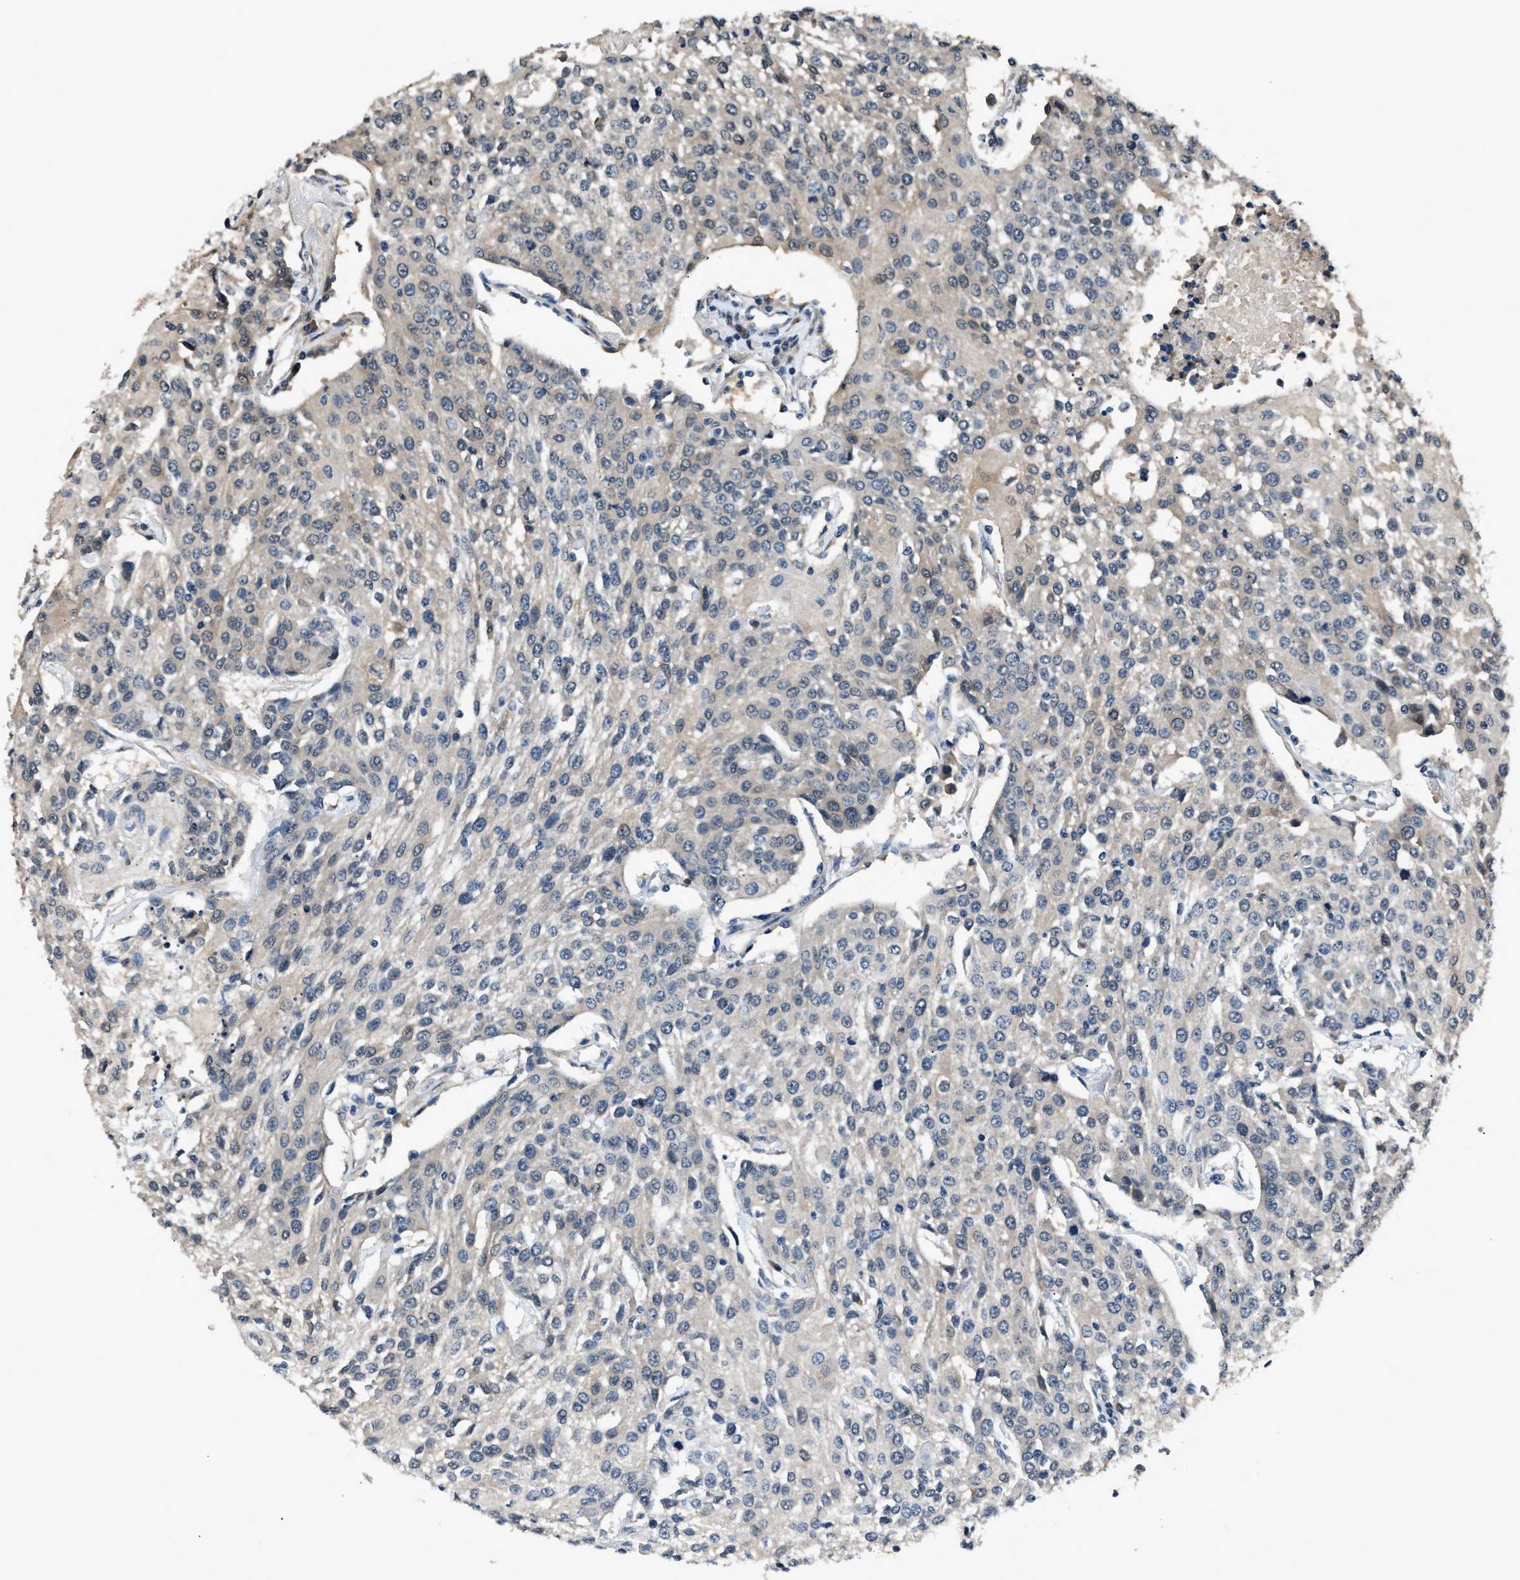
{"staining": {"intensity": "negative", "quantity": "none", "location": "none"}, "tissue": "urothelial cancer", "cell_type": "Tumor cells", "image_type": "cancer", "snomed": [{"axis": "morphology", "description": "Urothelial carcinoma, High grade"}, {"axis": "topography", "description": "Urinary bladder"}], "caption": "The immunohistochemistry (IHC) photomicrograph has no significant positivity in tumor cells of urothelial cancer tissue.", "gene": "TP53I3", "patient": {"sex": "female", "age": 85}}